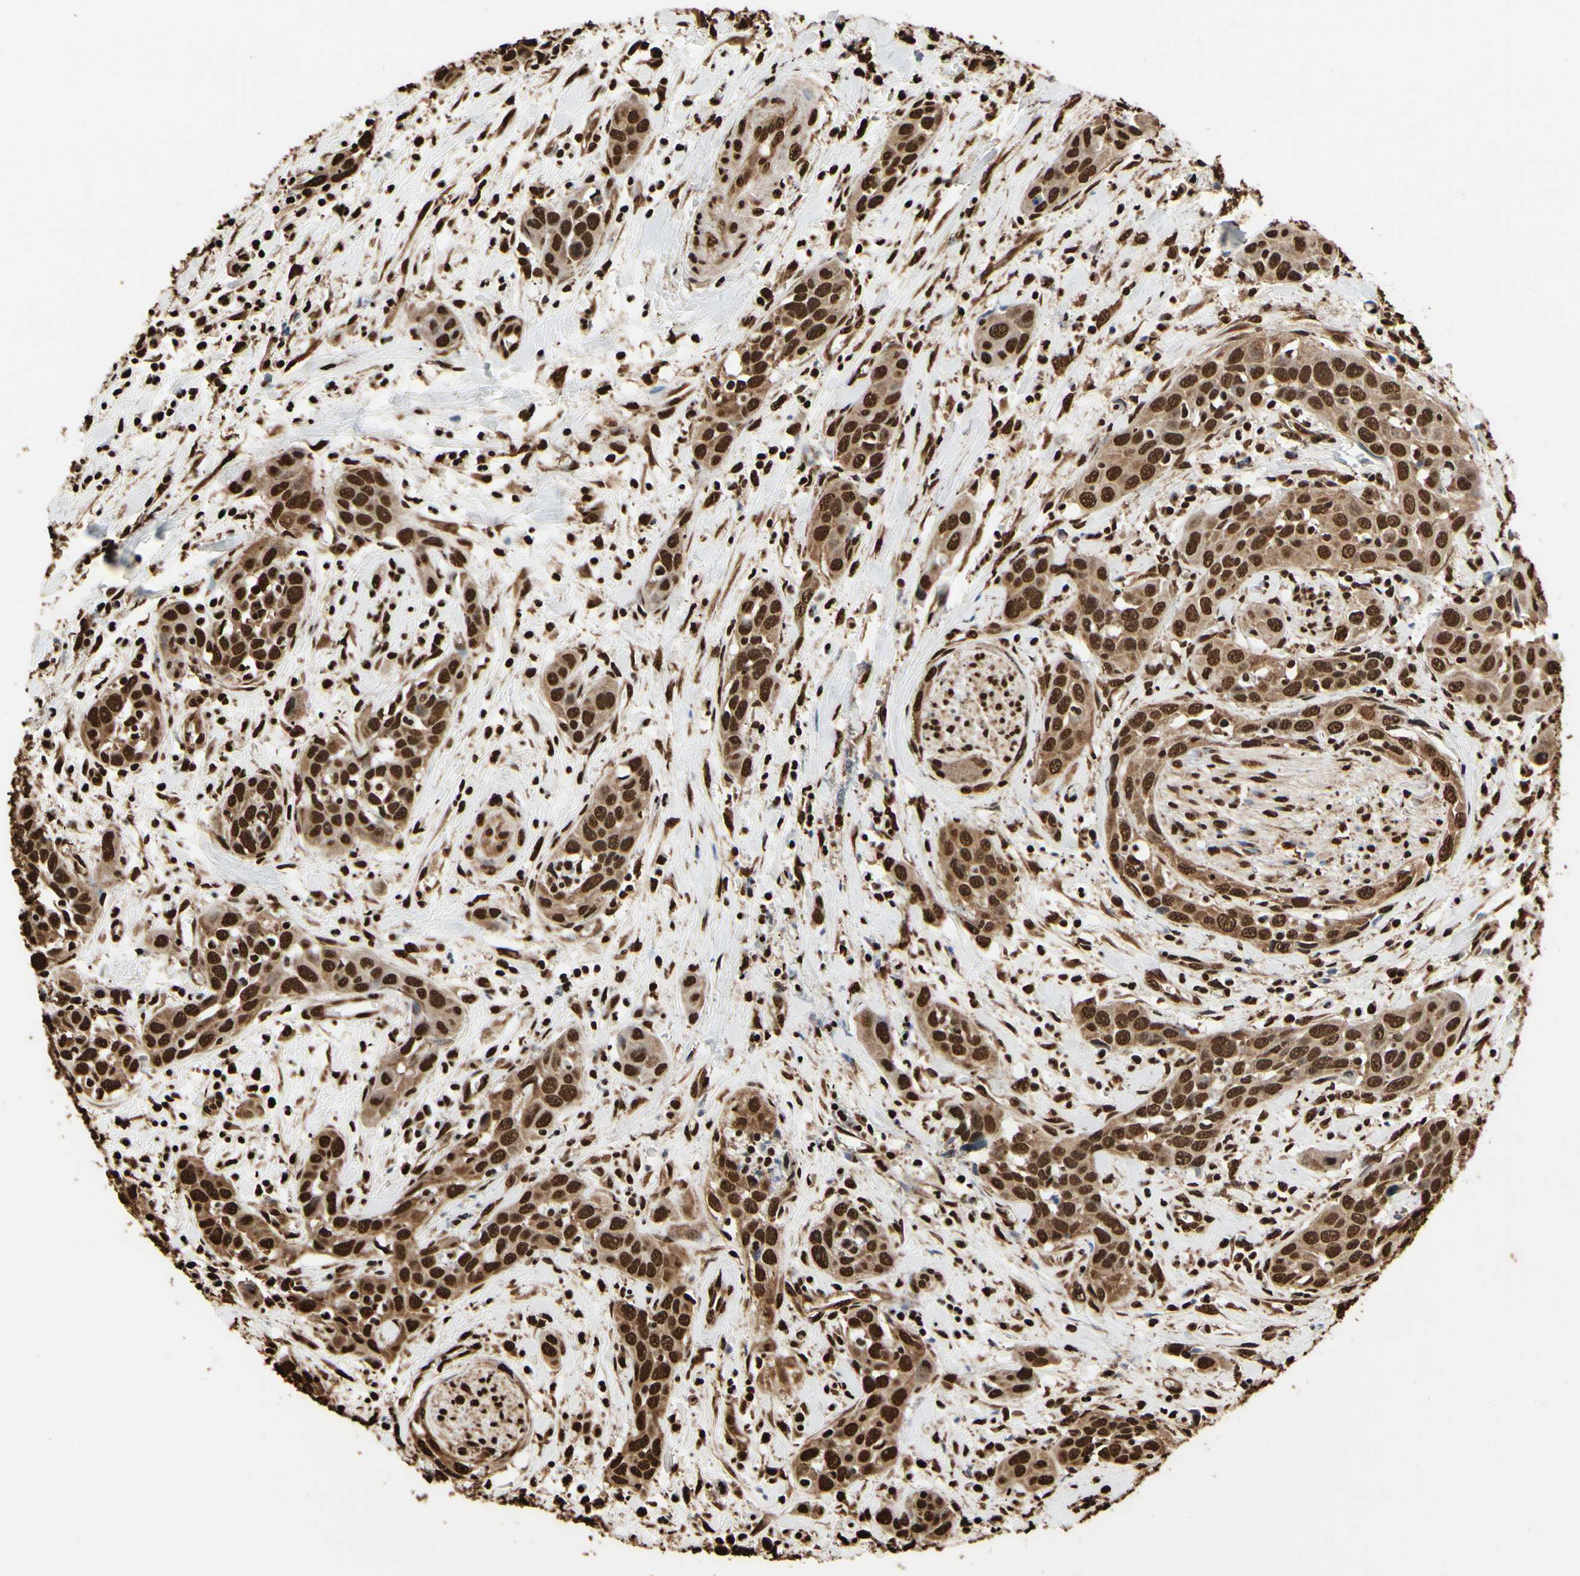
{"staining": {"intensity": "strong", "quantity": ">75%", "location": "cytoplasmic/membranous,nuclear"}, "tissue": "head and neck cancer", "cell_type": "Tumor cells", "image_type": "cancer", "snomed": [{"axis": "morphology", "description": "Squamous cell carcinoma, NOS"}, {"axis": "topography", "description": "Oral tissue"}, {"axis": "topography", "description": "Head-Neck"}], "caption": "Brown immunohistochemical staining in head and neck squamous cell carcinoma demonstrates strong cytoplasmic/membranous and nuclear expression in about >75% of tumor cells. (Stains: DAB (3,3'-diaminobenzidine) in brown, nuclei in blue, Microscopy: brightfield microscopy at high magnification).", "gene": "HNRNPK", "patient": {"sex": "female", "age": 50}}